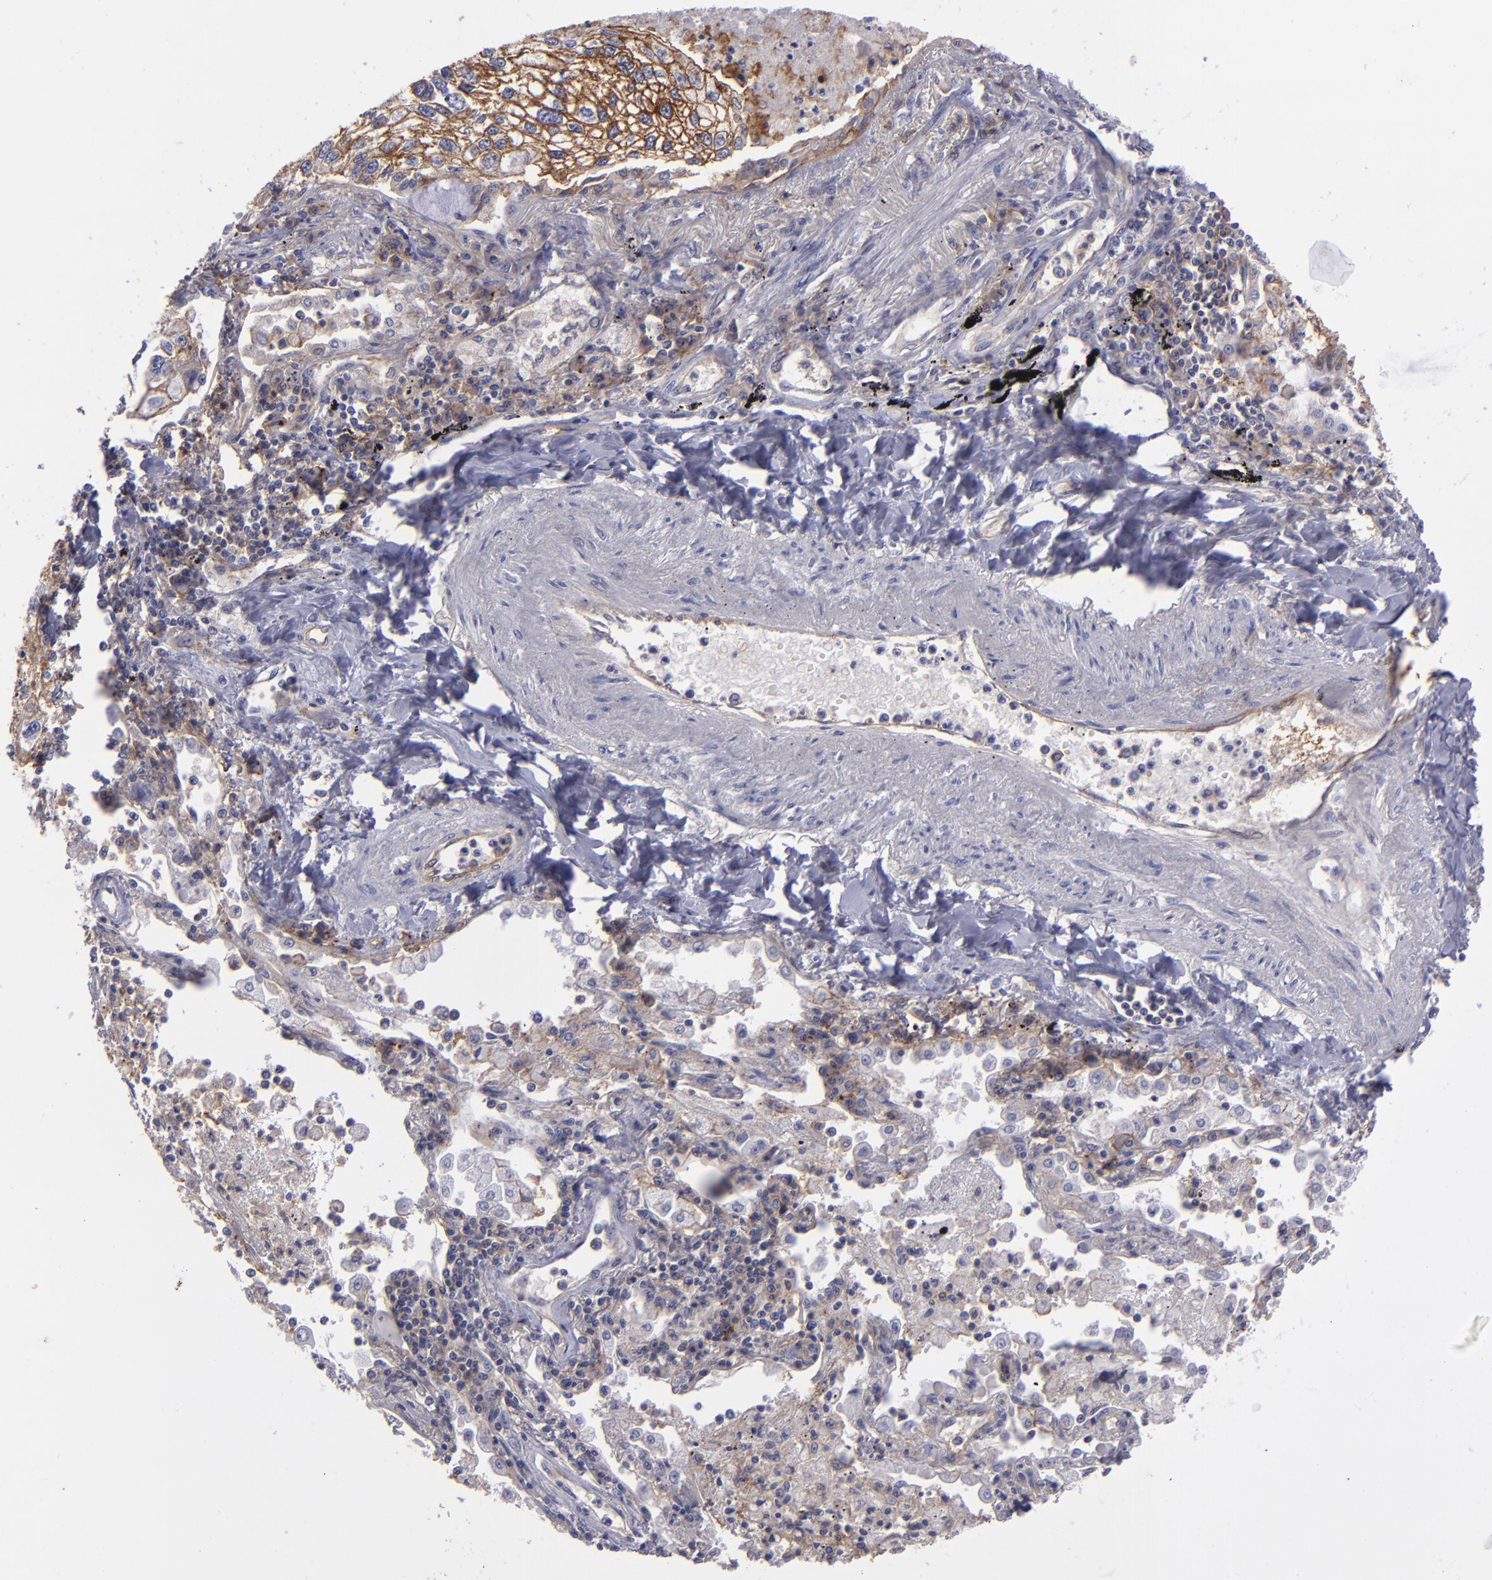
{"staining": {"intensity": "moderate", "quantity": ">75%", "location": "cytoplasmic/membranous"}, "tissue": "lung cancer", "cell_type": "Tumor cells", "image_type": "cancer", "snomed": [{"axis": "morphology", "description": "Squamous cell carcinoma, NOS"}, {"axis": "topography", "description": "Lung"}], "caption": "Lung cancer (squamous cell carcinoma) stained for a protein (brown) demonstrates moderate cytoplasmic/membranous positive expression in about >75% of tumor cells.", "gene": "BSG", "patient": {"sex": "male", "age": 75}}